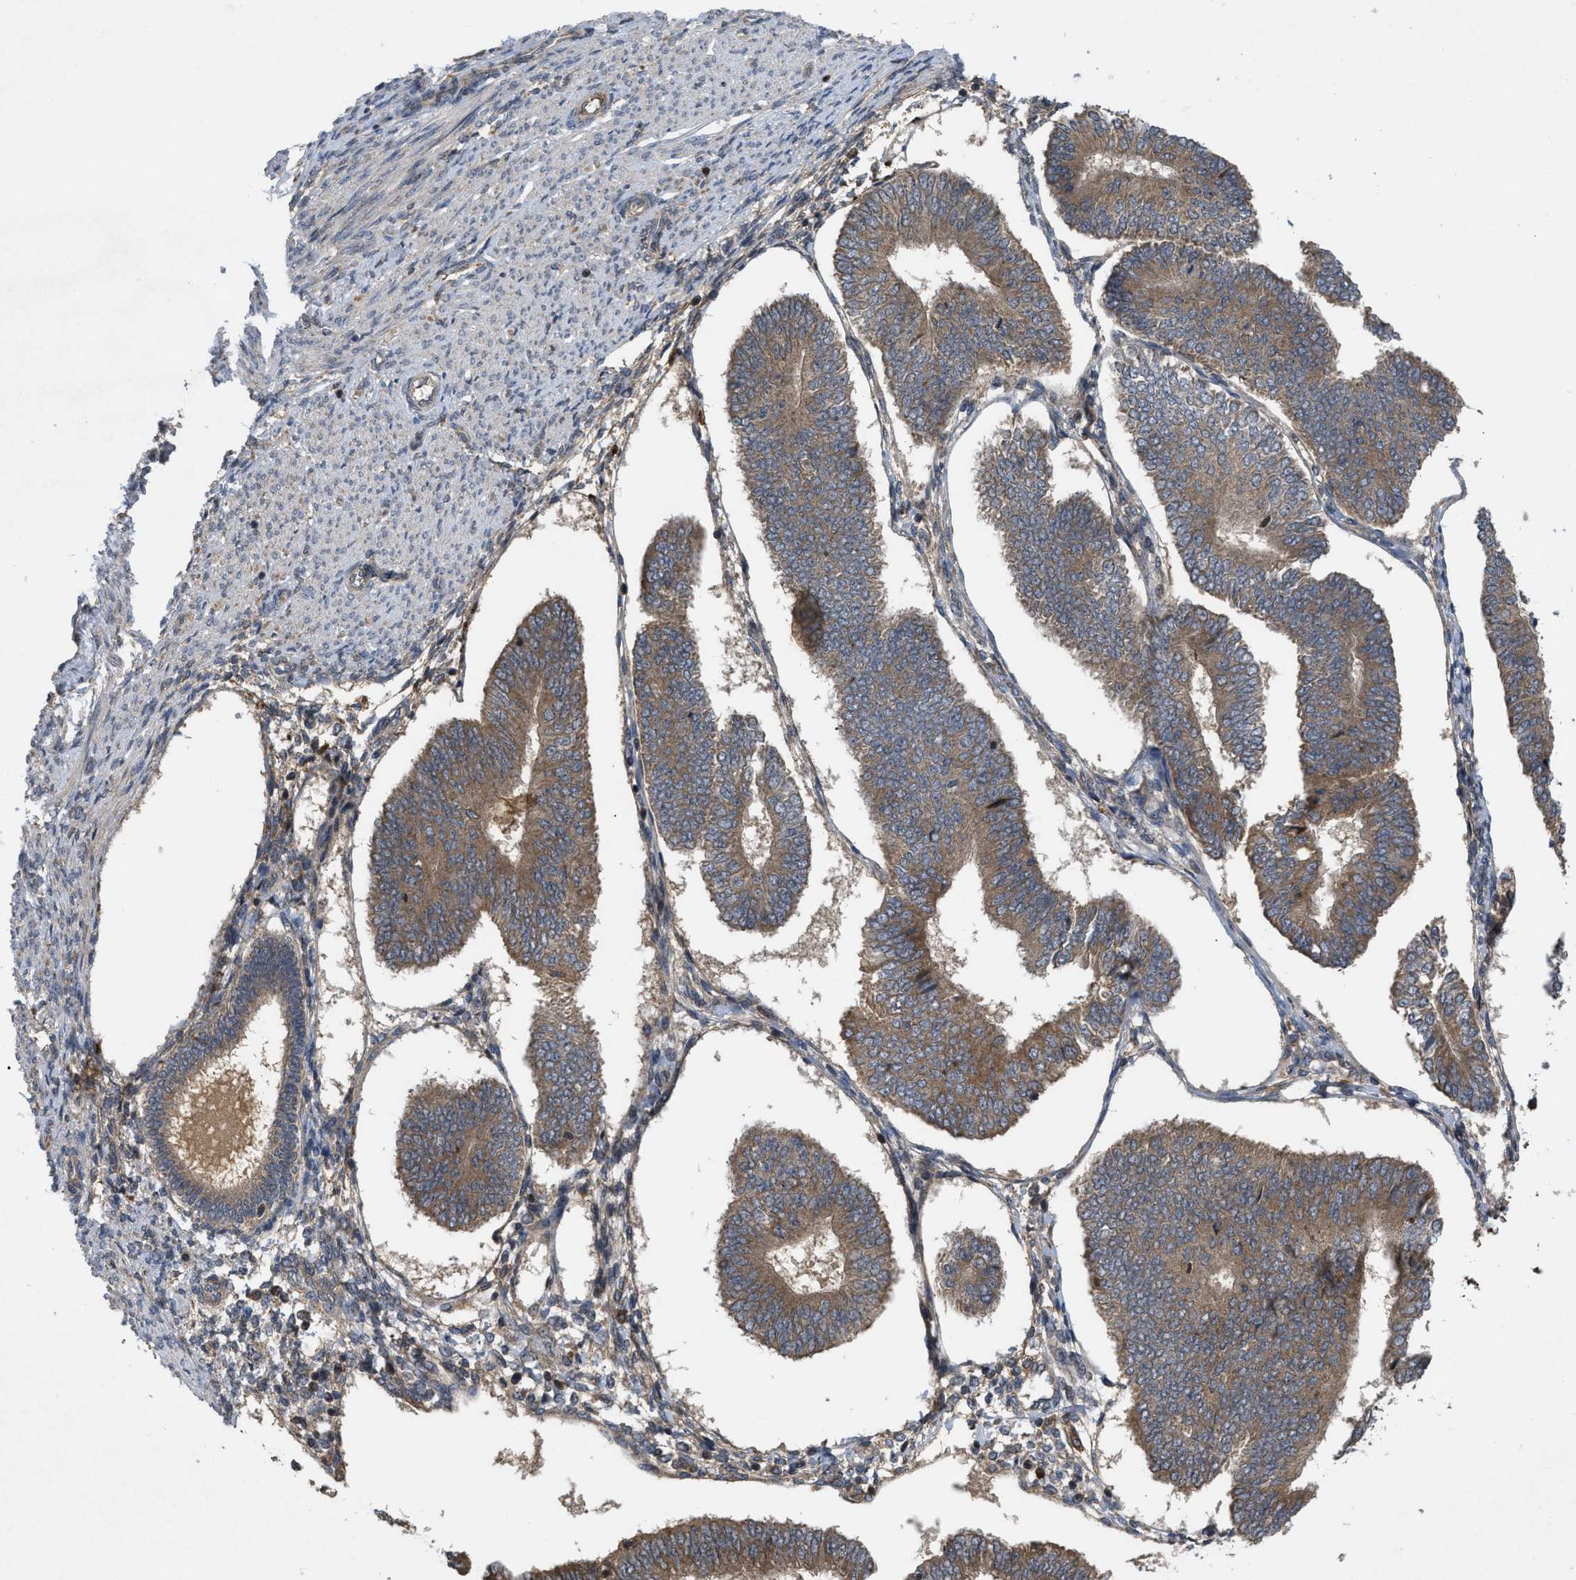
{"staining": {"intensity": "moderate", "quantity": ">75%", "location": "cytoplasmic/membranous"}, "tissue": "endometrial cancer", "cell_type": "Tumor cells", "image_type": "cancer", "snomed": [{"axis": "morphology", "description": "Adenocarcinoma, NOS"}, {"axis": "topography", "description": "Endometrium"}], "caption": "Immunohistochemistry staining of endometrial cancer, which reveals medium levels of moderate cytoplasmic/membranous expression in approximately >75% of tumor cells indicating moderate cytoplasmic/membranous protein positivity. The staining was performed using DAB (3,3'-diaminobenzidine) (brown) for protein detection and nuclei were counterstained in hematoxylin (blue).", "gene": "RAB2A", "patient": {"sex": "female", "age": 58}}